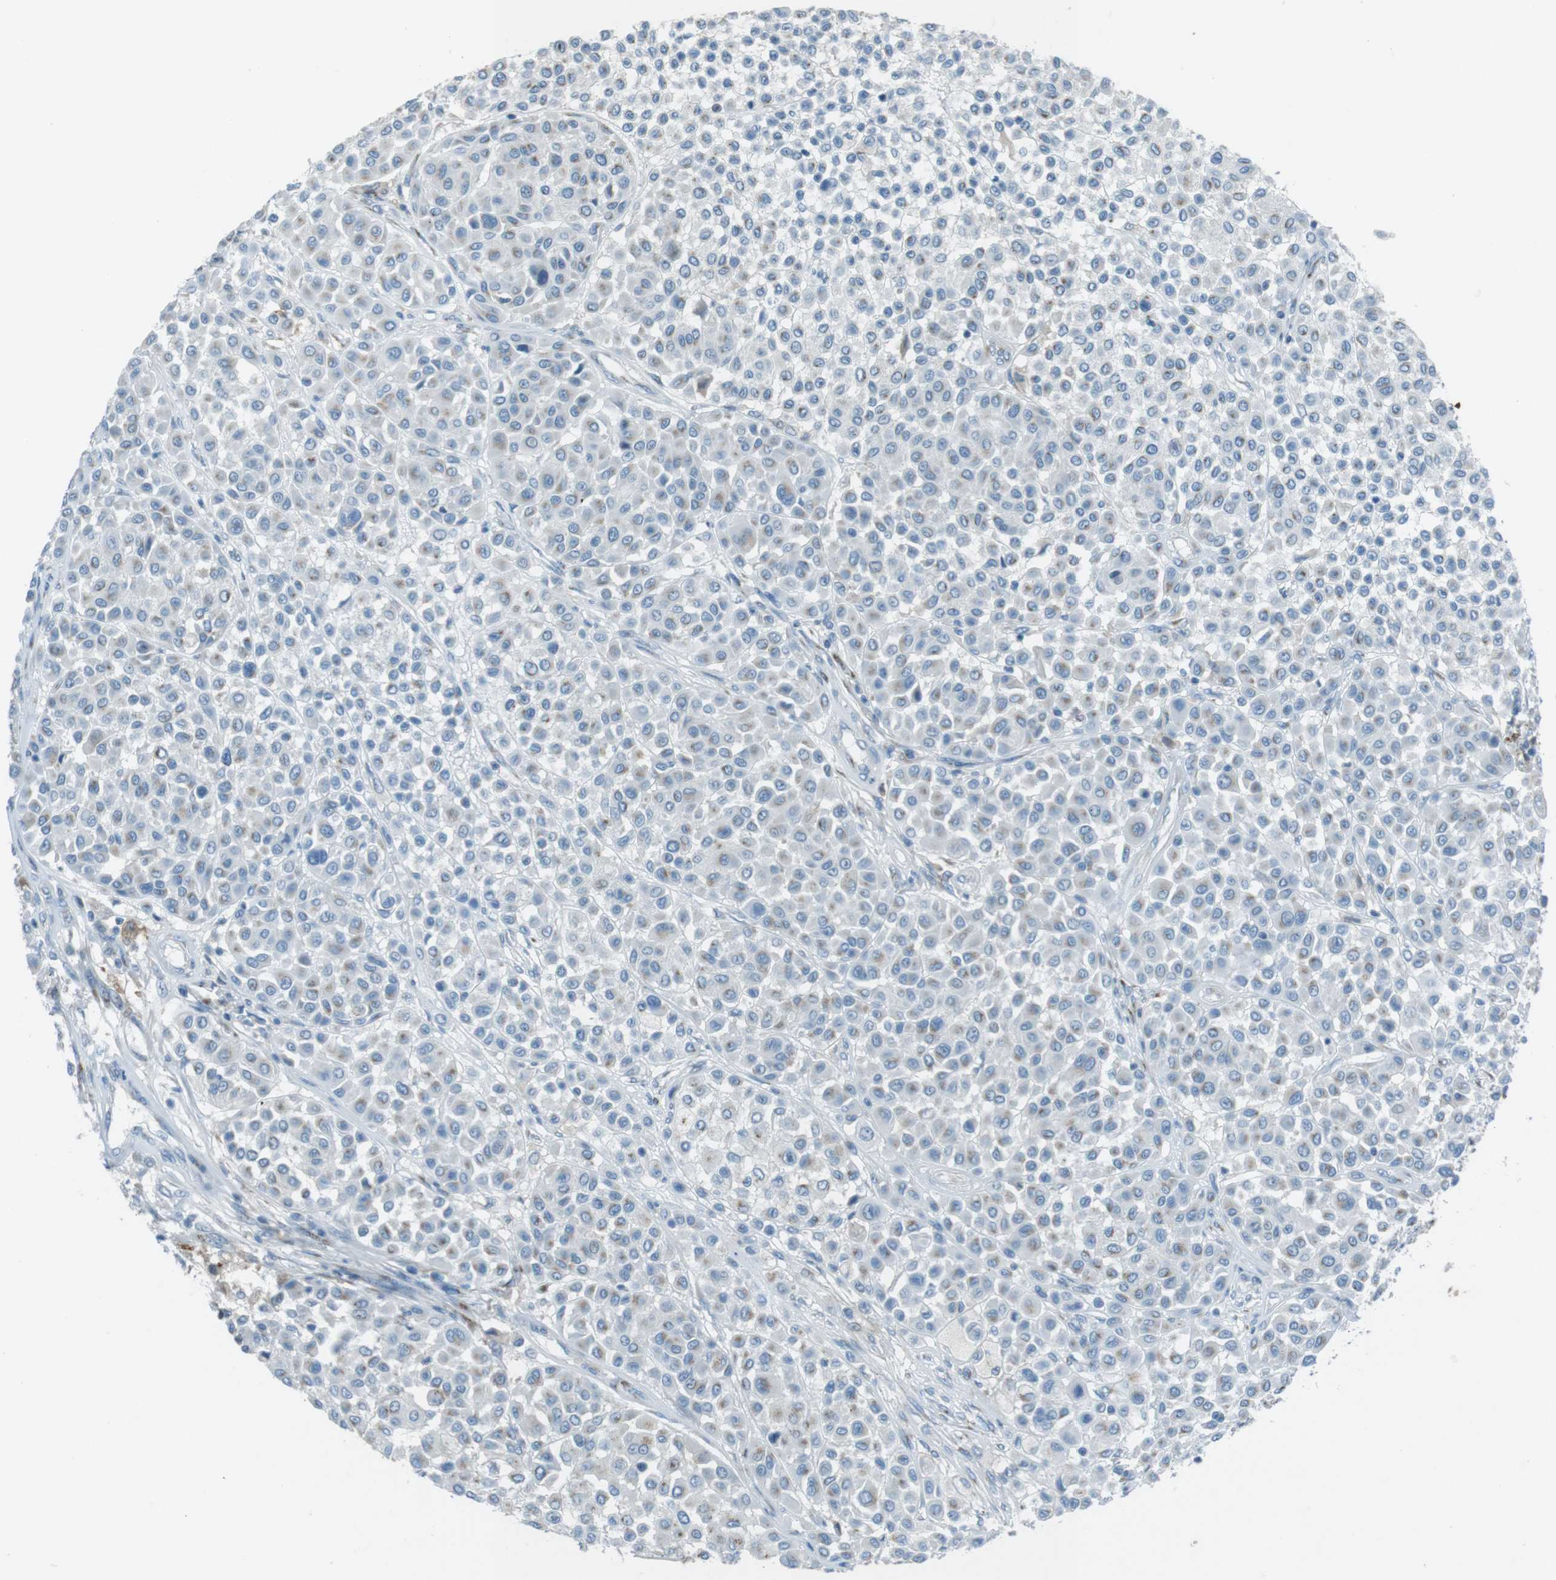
{"staining": {"intensity": "weak", "quantity": "<25%", "location": "cytoplasmic/membranous"}, "tissue": "melanoma", "cell_type": "Tumor cells", "image_type": "cancer", "snomed": [{"axis": "morphology", "description": "Malignant melanoma, Metastatic site"}, {"axis": "topography", "description": "Soft tissue"}], "caption": "Tumor cells show no significant protein positivity in melanoma. Brightfield microscopy of IHC stained with DAB (3,3'-diaminobenzidine) (brown) and hematoxylin (blue), captured at high magnification.", "gene": "TXNDC15", "patient": {"sex": "male", "age": 41}}